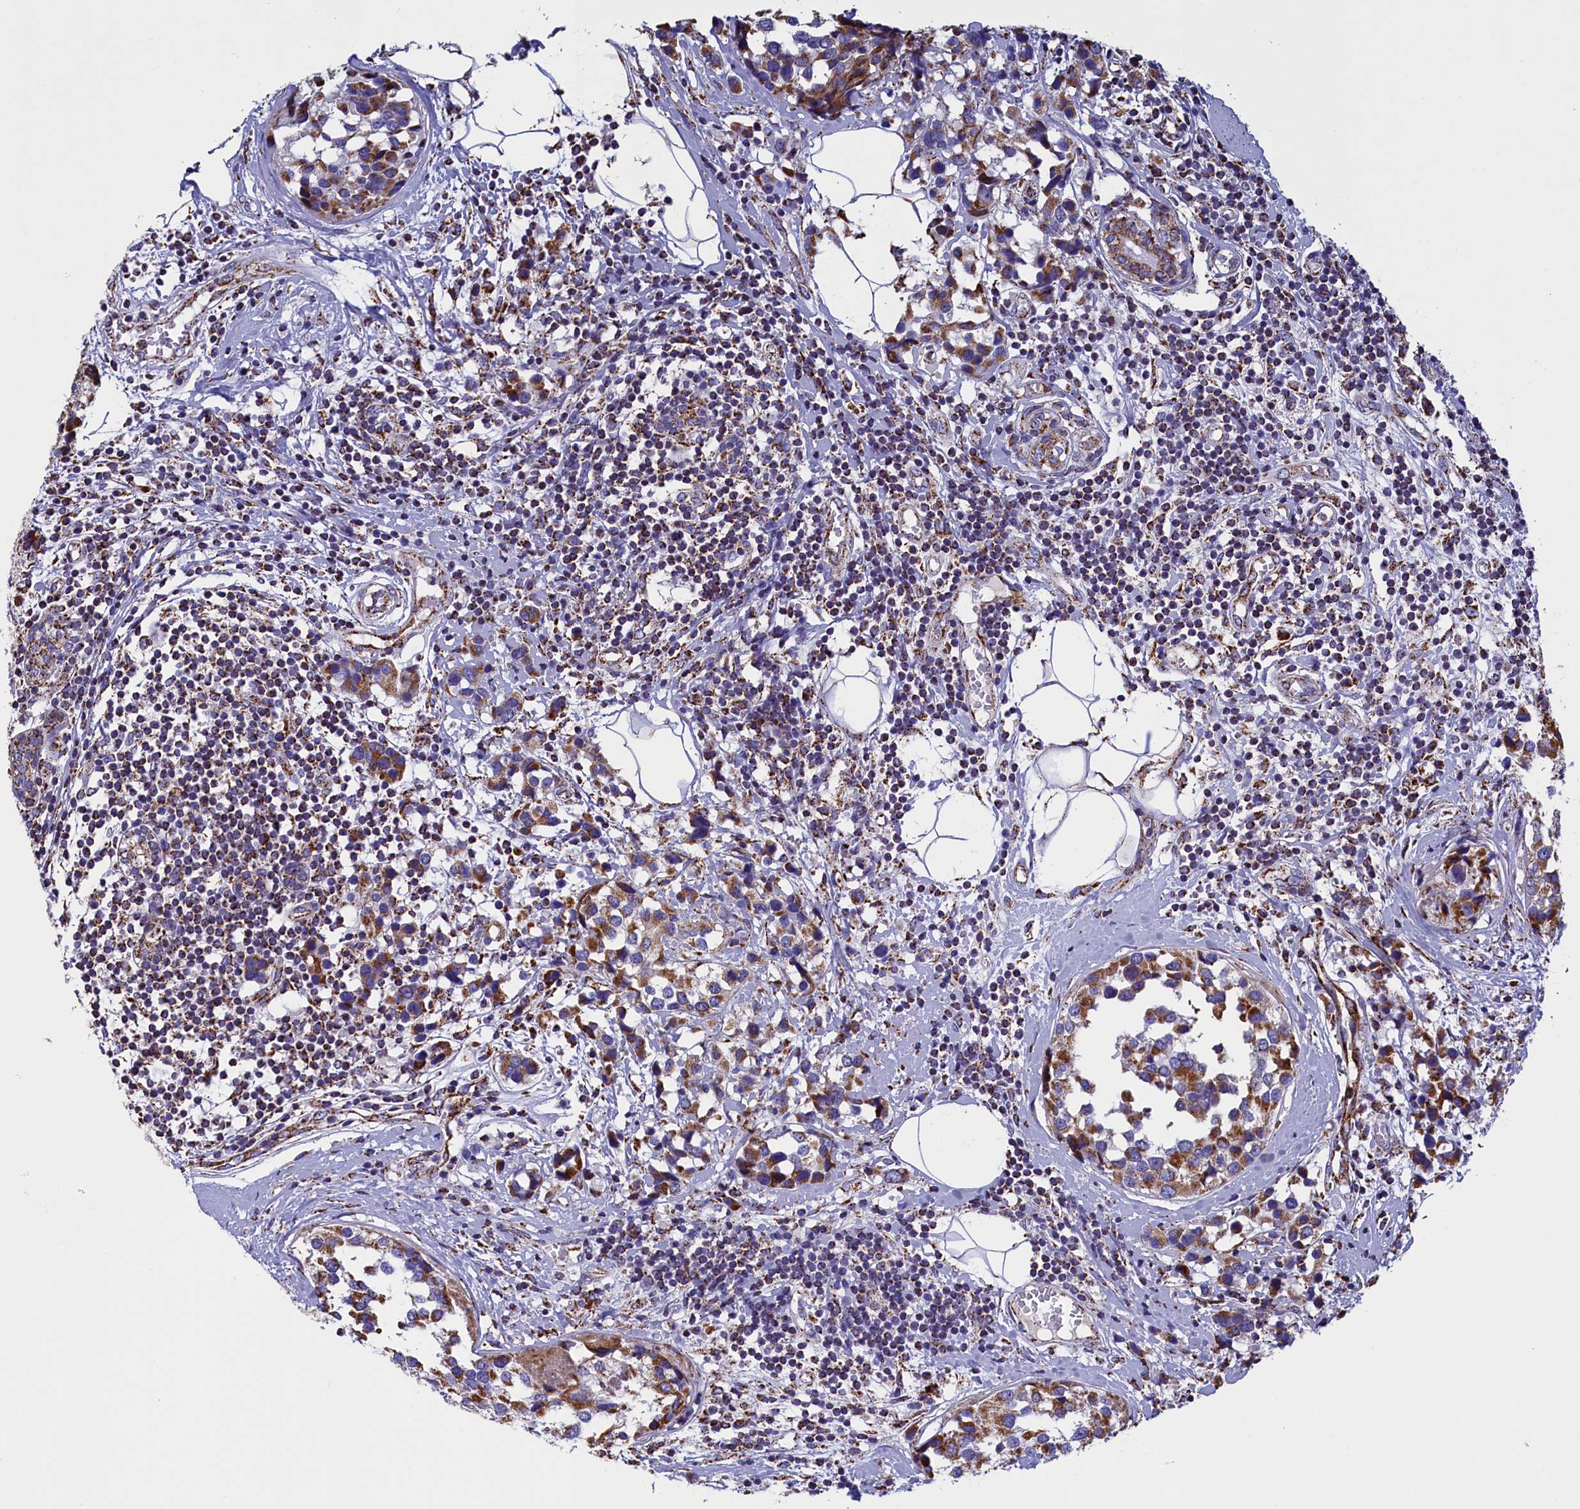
{"staining": {"intensity": "moderate", "quantity": ">75%", "location": "cytoplasmic/membranous"}, "tissue": "breast cancer", "cell_type": "Tumor cells", "image_type": "cancer", "snomed": [{"axis": "morphology", "description": "Lobular carcinoma"}, {"axis": "topography", "description": "Breast"}], "caption": "High-power microscopy captured an immunohistochemistry (IHC) image of breast cancer, revealing moderate cytoplasmic/membranous staining in approximately >75% of tumor cells. The staining was performed using DAB (3,3'-diaminobenzidine), with brown indicating positive protein expression. Nuclei are stained blue with hematoxylin.", "gene": "SLC39A3", "patient": {"sex": "female", "age": 59}}